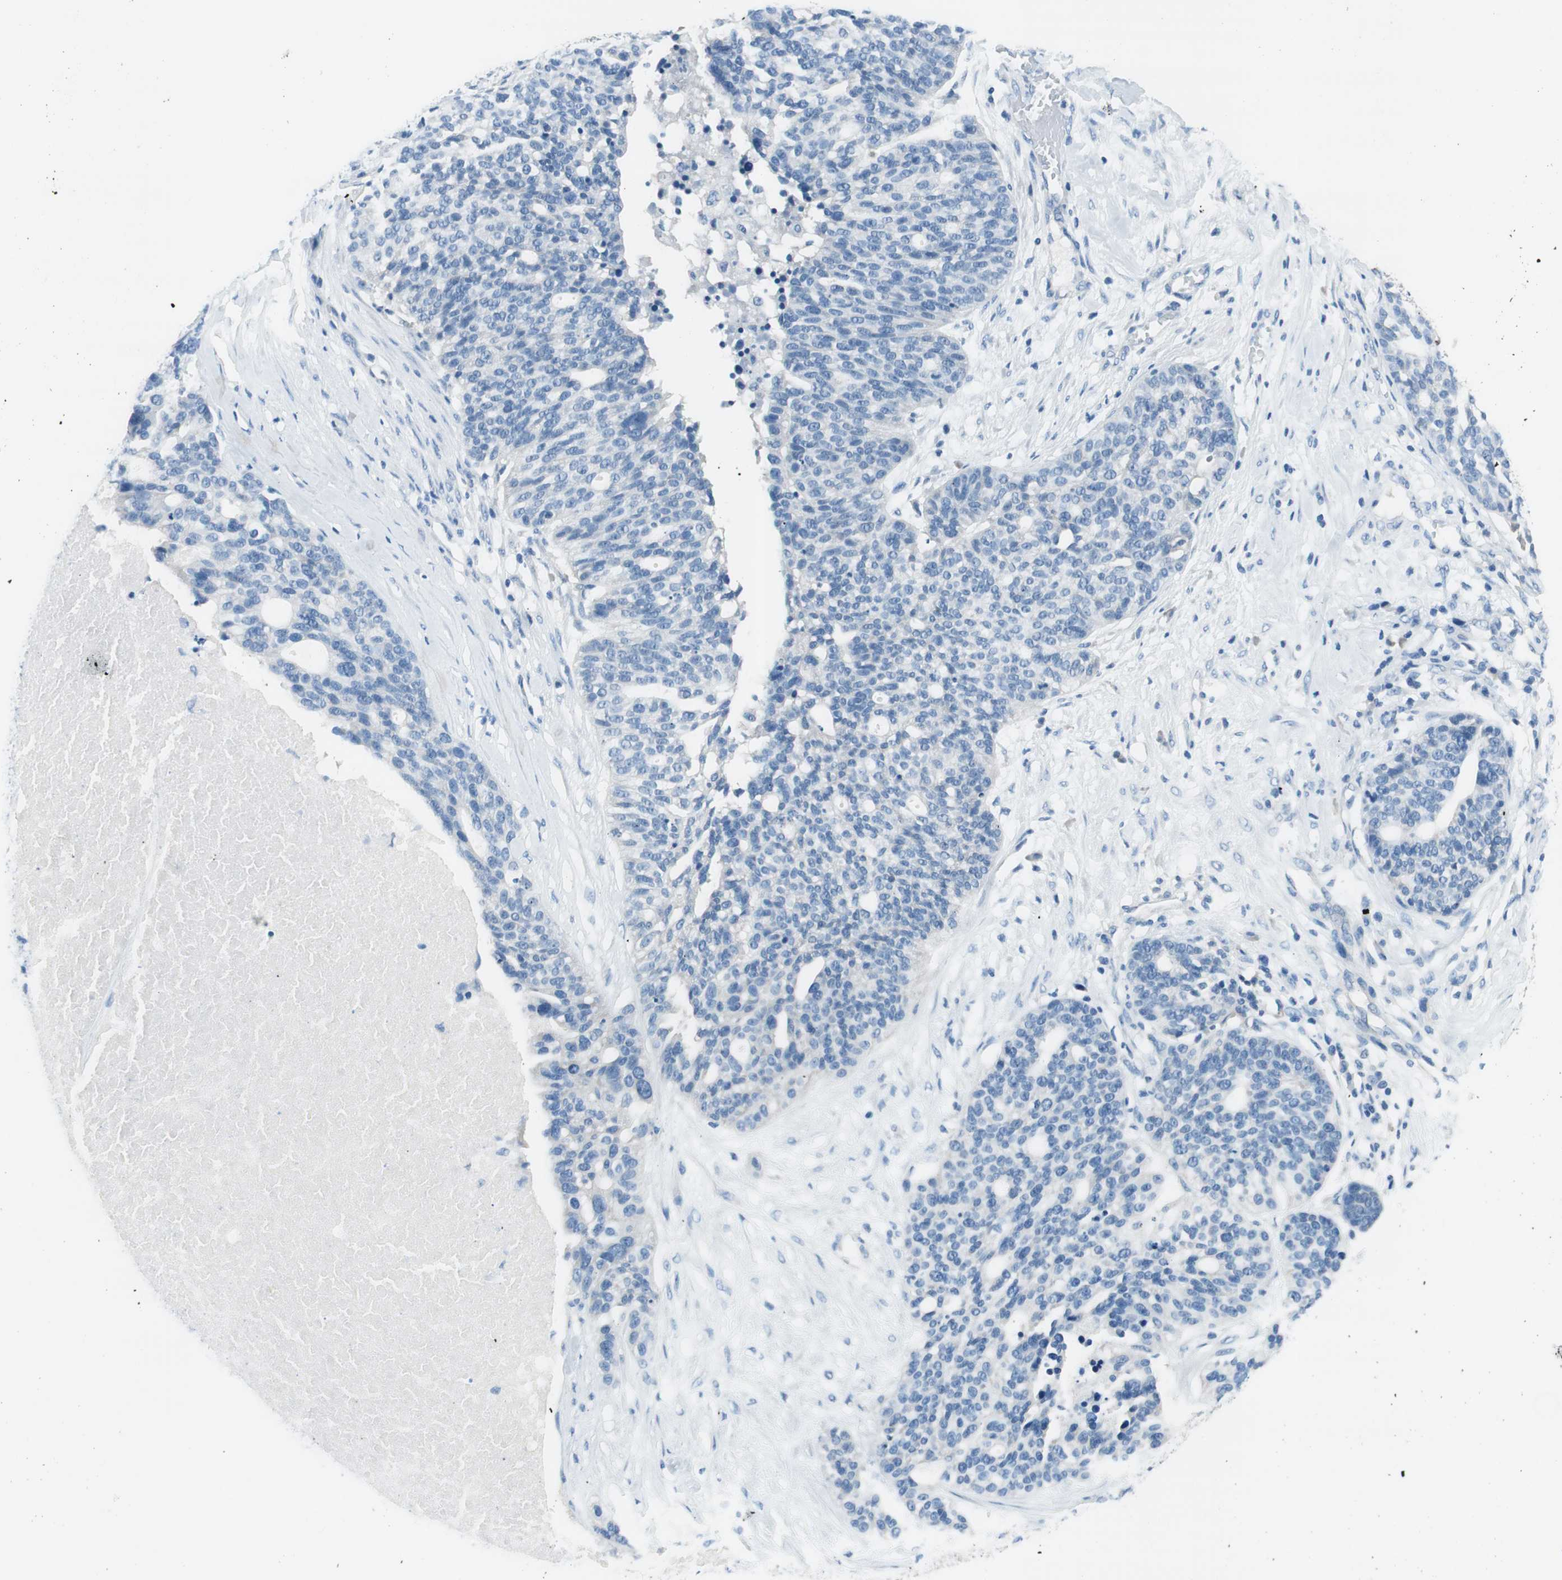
{"staining": {"intensity": "negative", "quantity": "none", "location": "none"}, "tissue": "ovarian cancer", "cell_type": "Tumor cells", "image_type": "cancer", "snomed": [{"axis": "morphology", "description": "Cystadenocarcinoma, serous, NOS"}, {"axis": "topography", "description": "Ovary"}], "caption": "This is an immunohistochemistry (IHC) image of serous cystadenocarcinoma (ovarian). There is no positivity in tumor cells.", "gene": "EVA1A", "patient": {"sex": "female", "age": 59}}